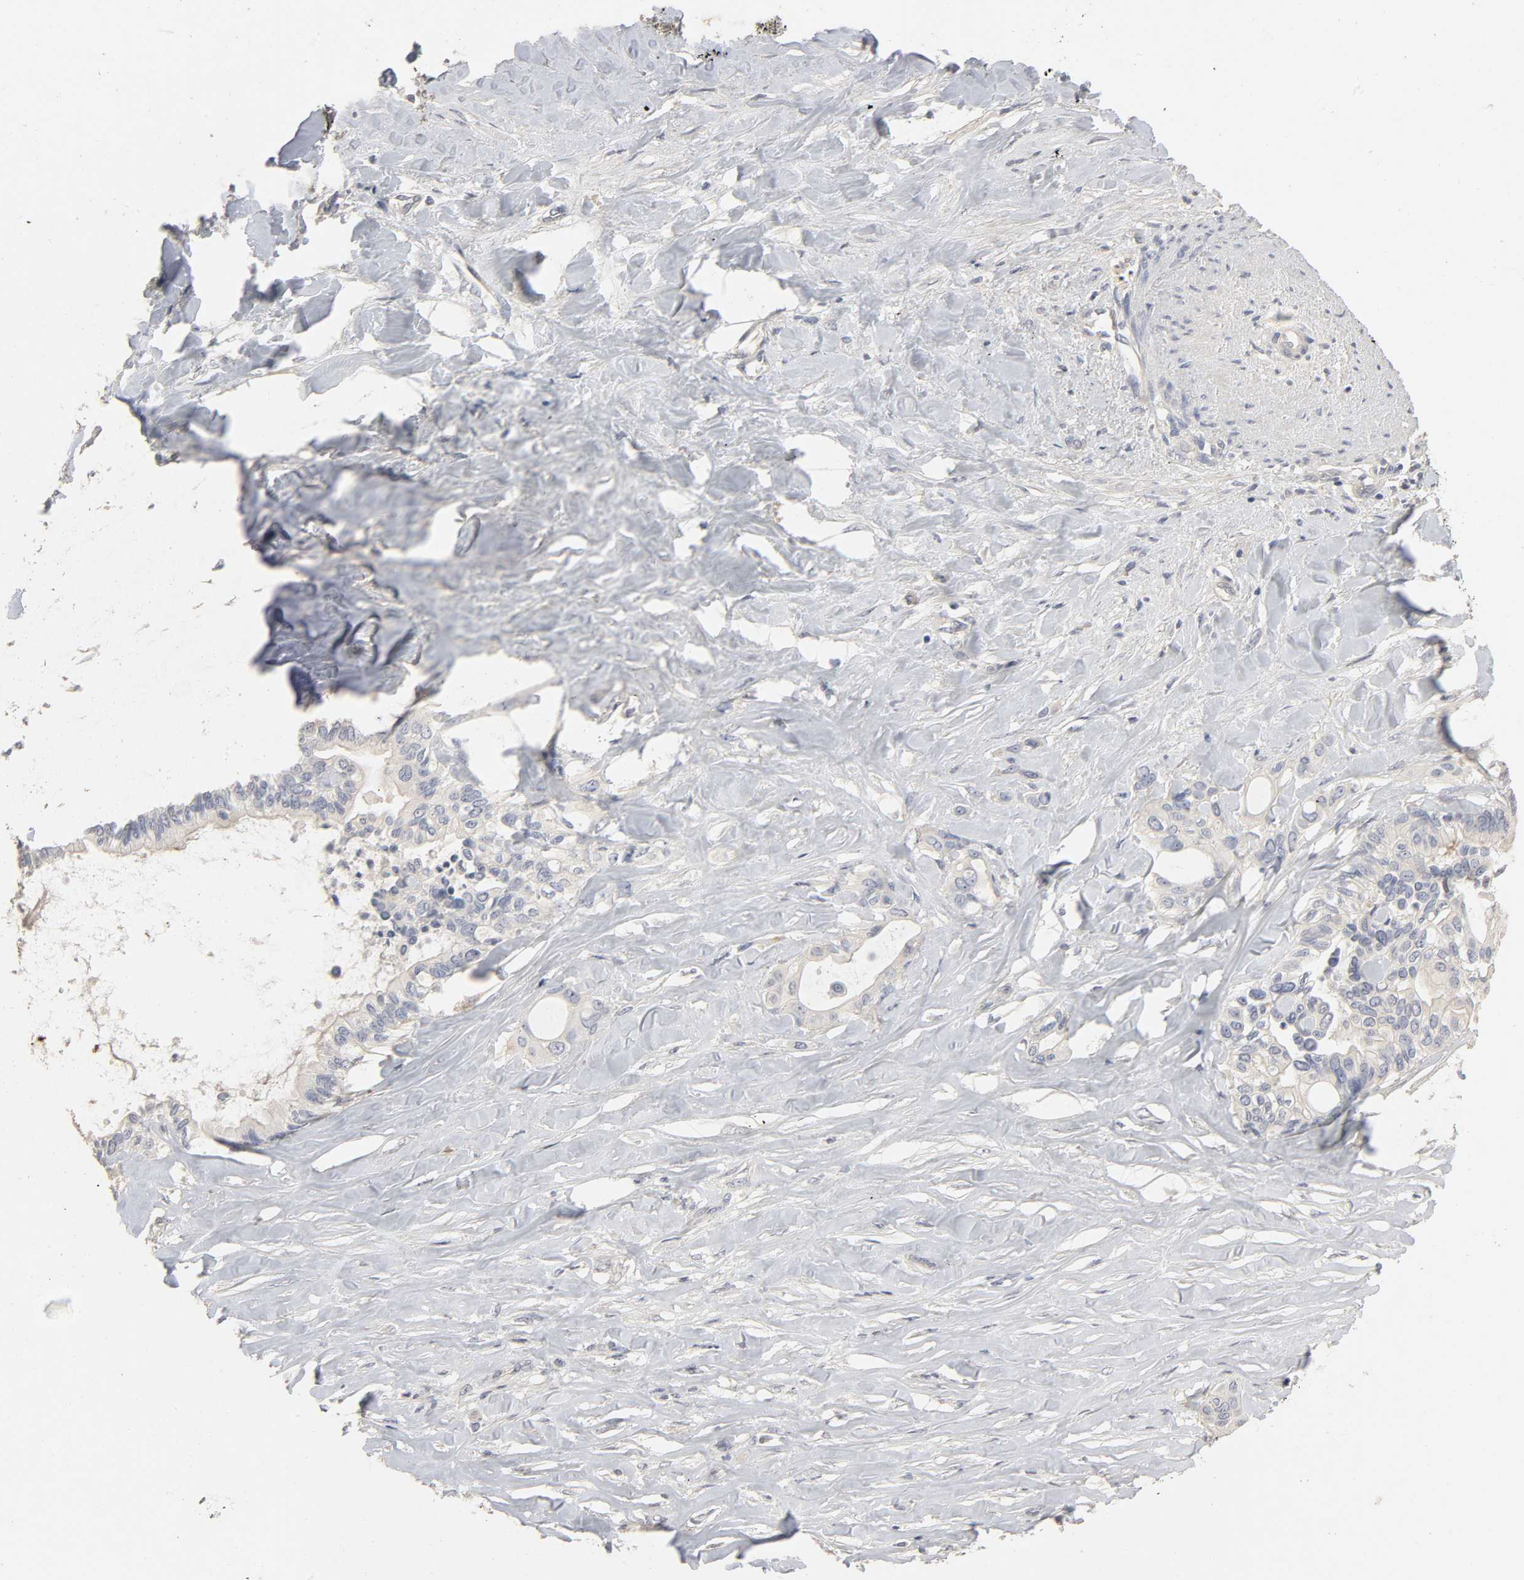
{"staining": {"intensity": "negative", "quantity": "none", "location": "none"}, "tissue": "liver cancer", "cell_type": "Tumor cells", "image_type": "cancer", "snomed": [{"axis": "morphology", "description": "Cholangiocarcinoma"}, {"axis": "topography", "description": "Liver"}], "caption": "Human cholangiocarcinoma (liver) stained for a protein using immunohistochemistry displays no staining in tumor cells.", "gene": "SLC10A2", "patient": {"sex": "female", "age": 67}}